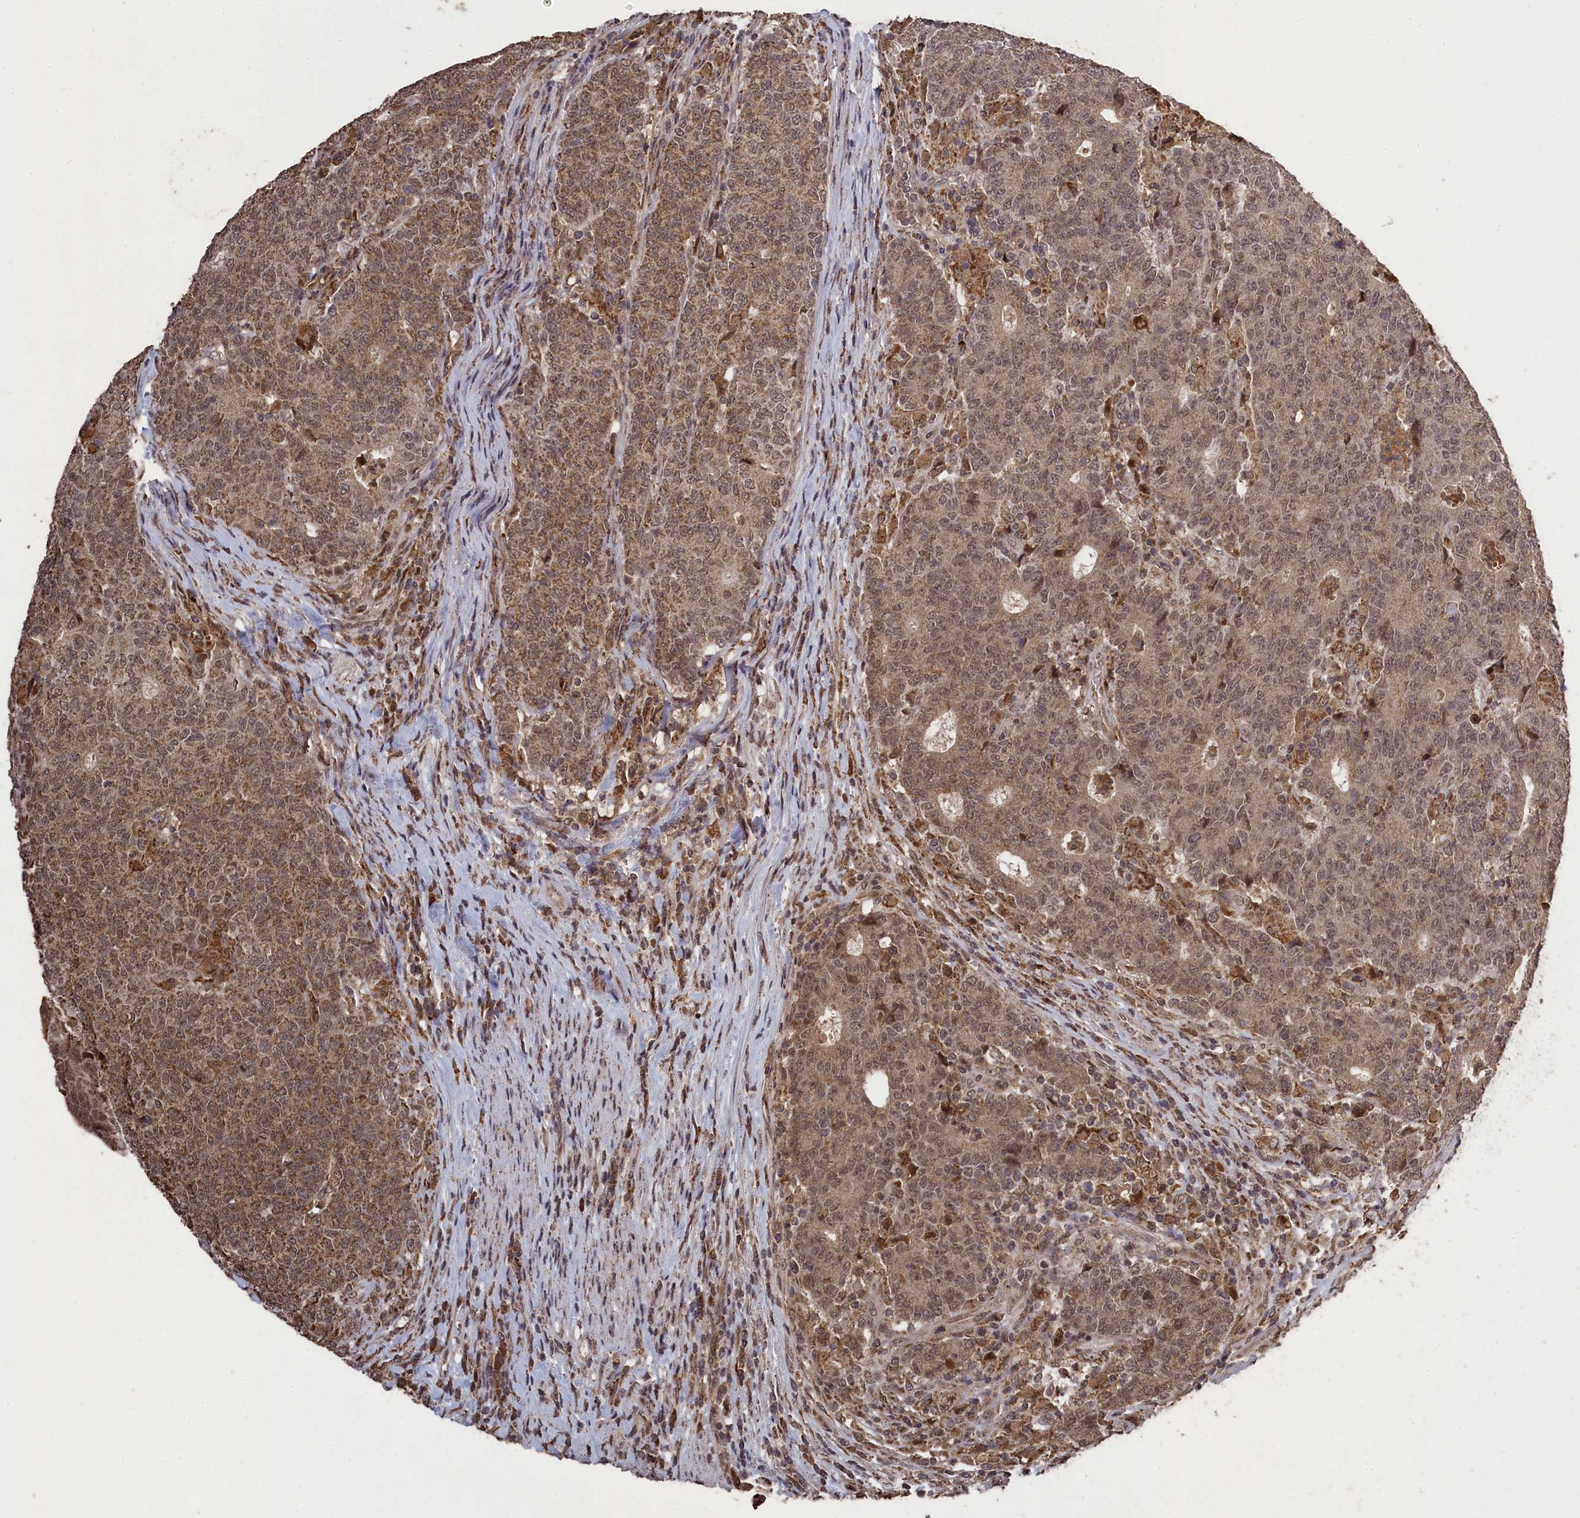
{"staining": {"intensity": "moderate", "quantity": ">75%", "location": "cytoplasmic/membranous,nuclear"}, "tissue": "colorectal cancer", "cell_type": "Tumor cells", "image_type": "cancer", "snomed": [{"axis": "morphology", "description": "Adenocarcinoma, NOS"}, {"axis": "topography", "description": "Colon"}], "caption": "Immunohistochemical staining of colorectal cancer (adenocarcinoma) reveals moderate cytoplasmic/membranous and nuclear protein positivity in approximately >75% of tumor cells.", "gene": "CEACAM21", "patient": {"sex": "female", "age": 75}}